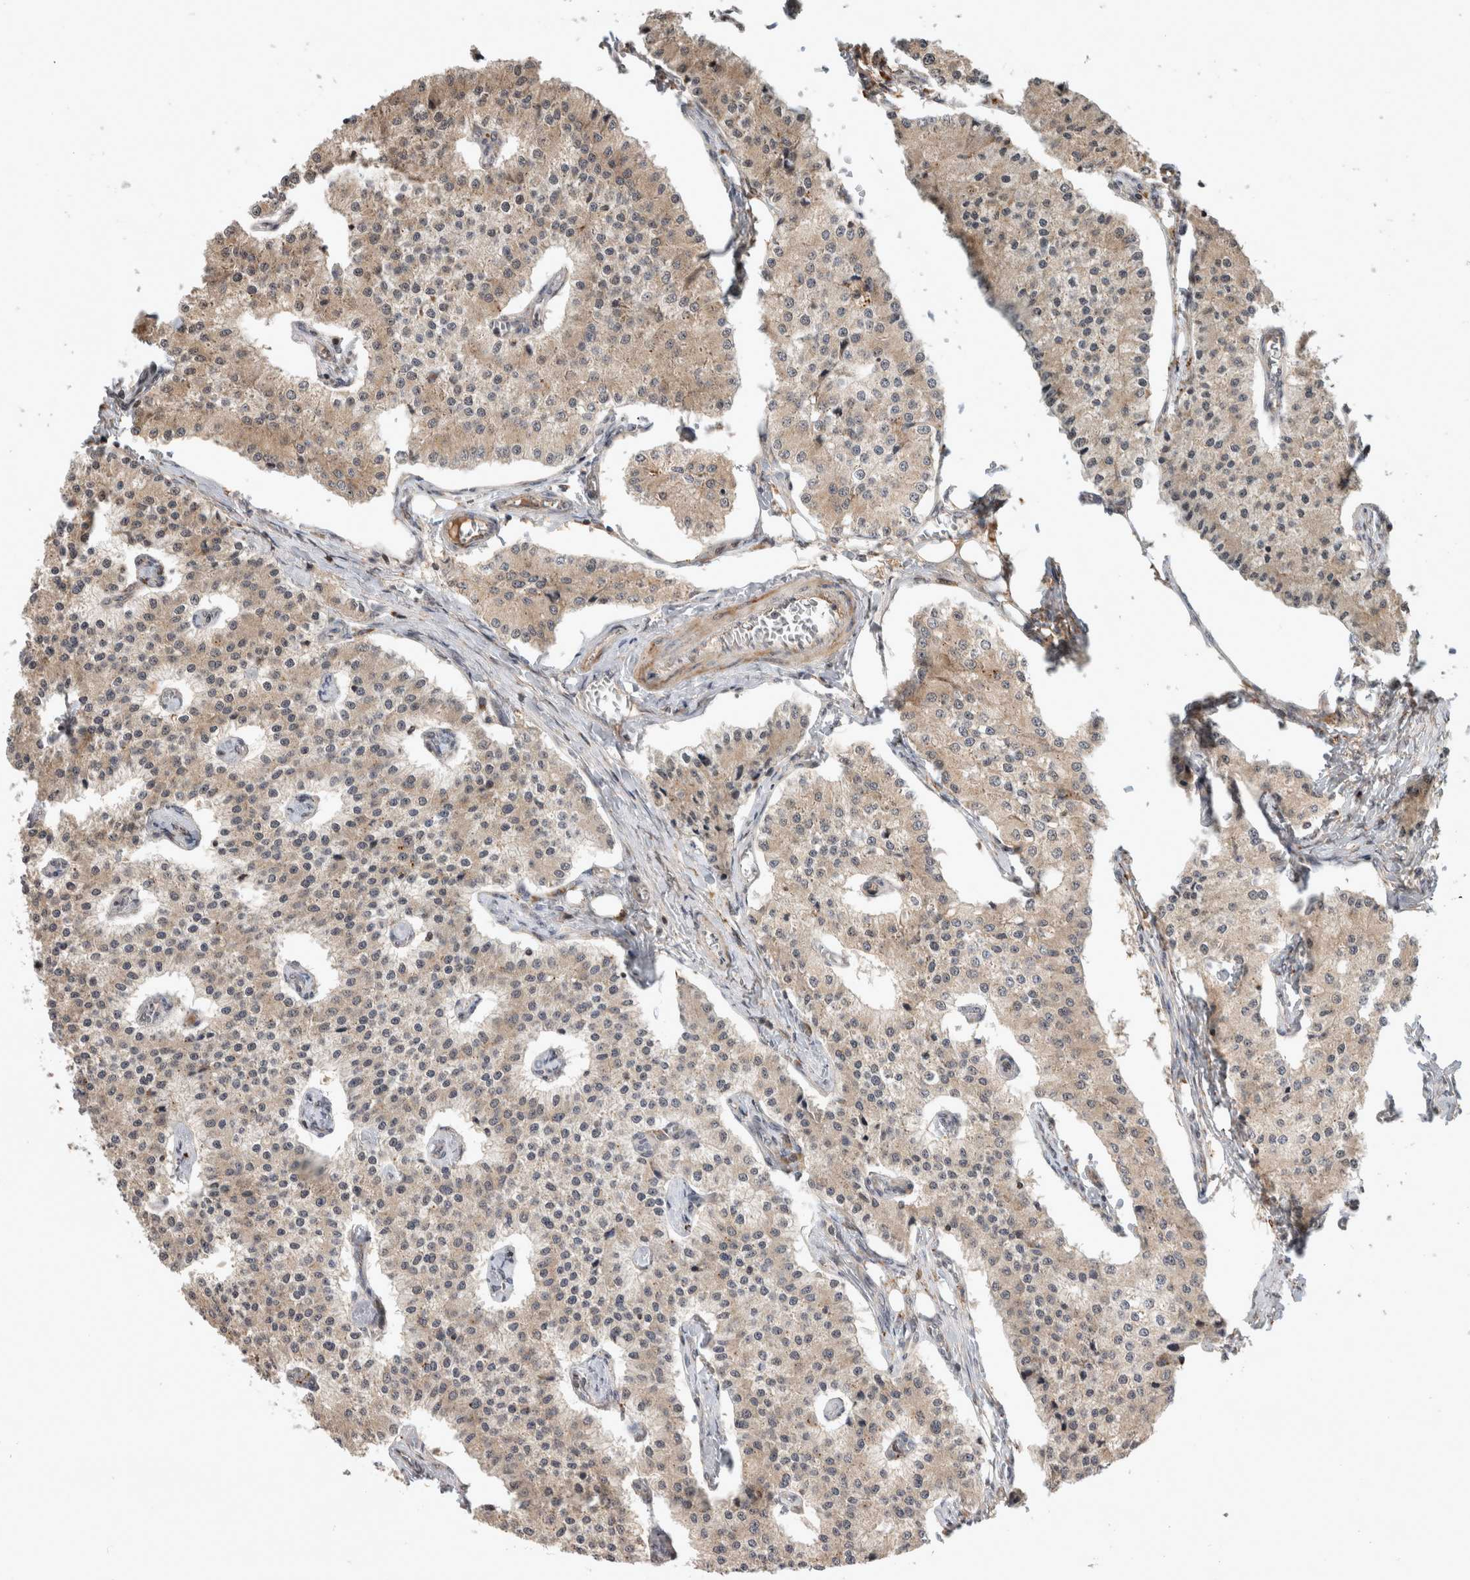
{"staining": {"intensity": "weak", "quantity": ">75%", "location": "cytoplasmic/membranous"}, "tissue": "carcinoid", "cell_type": "Tumor cells", "image_type": "cancer", "snomed": [{"axis": "morphology", "description": "Carcinoid, malignant, NOS"}, {"axis": "topography", "description": "Colon"}], "caption": "Carcinoid stained for a protein (brown) demonstrates weak cytoplasmic/membranous positive staining in approximately >75% of tumor cells.", "gene": "SERAC1", "patient": {"sex": "female", "age": 52}}